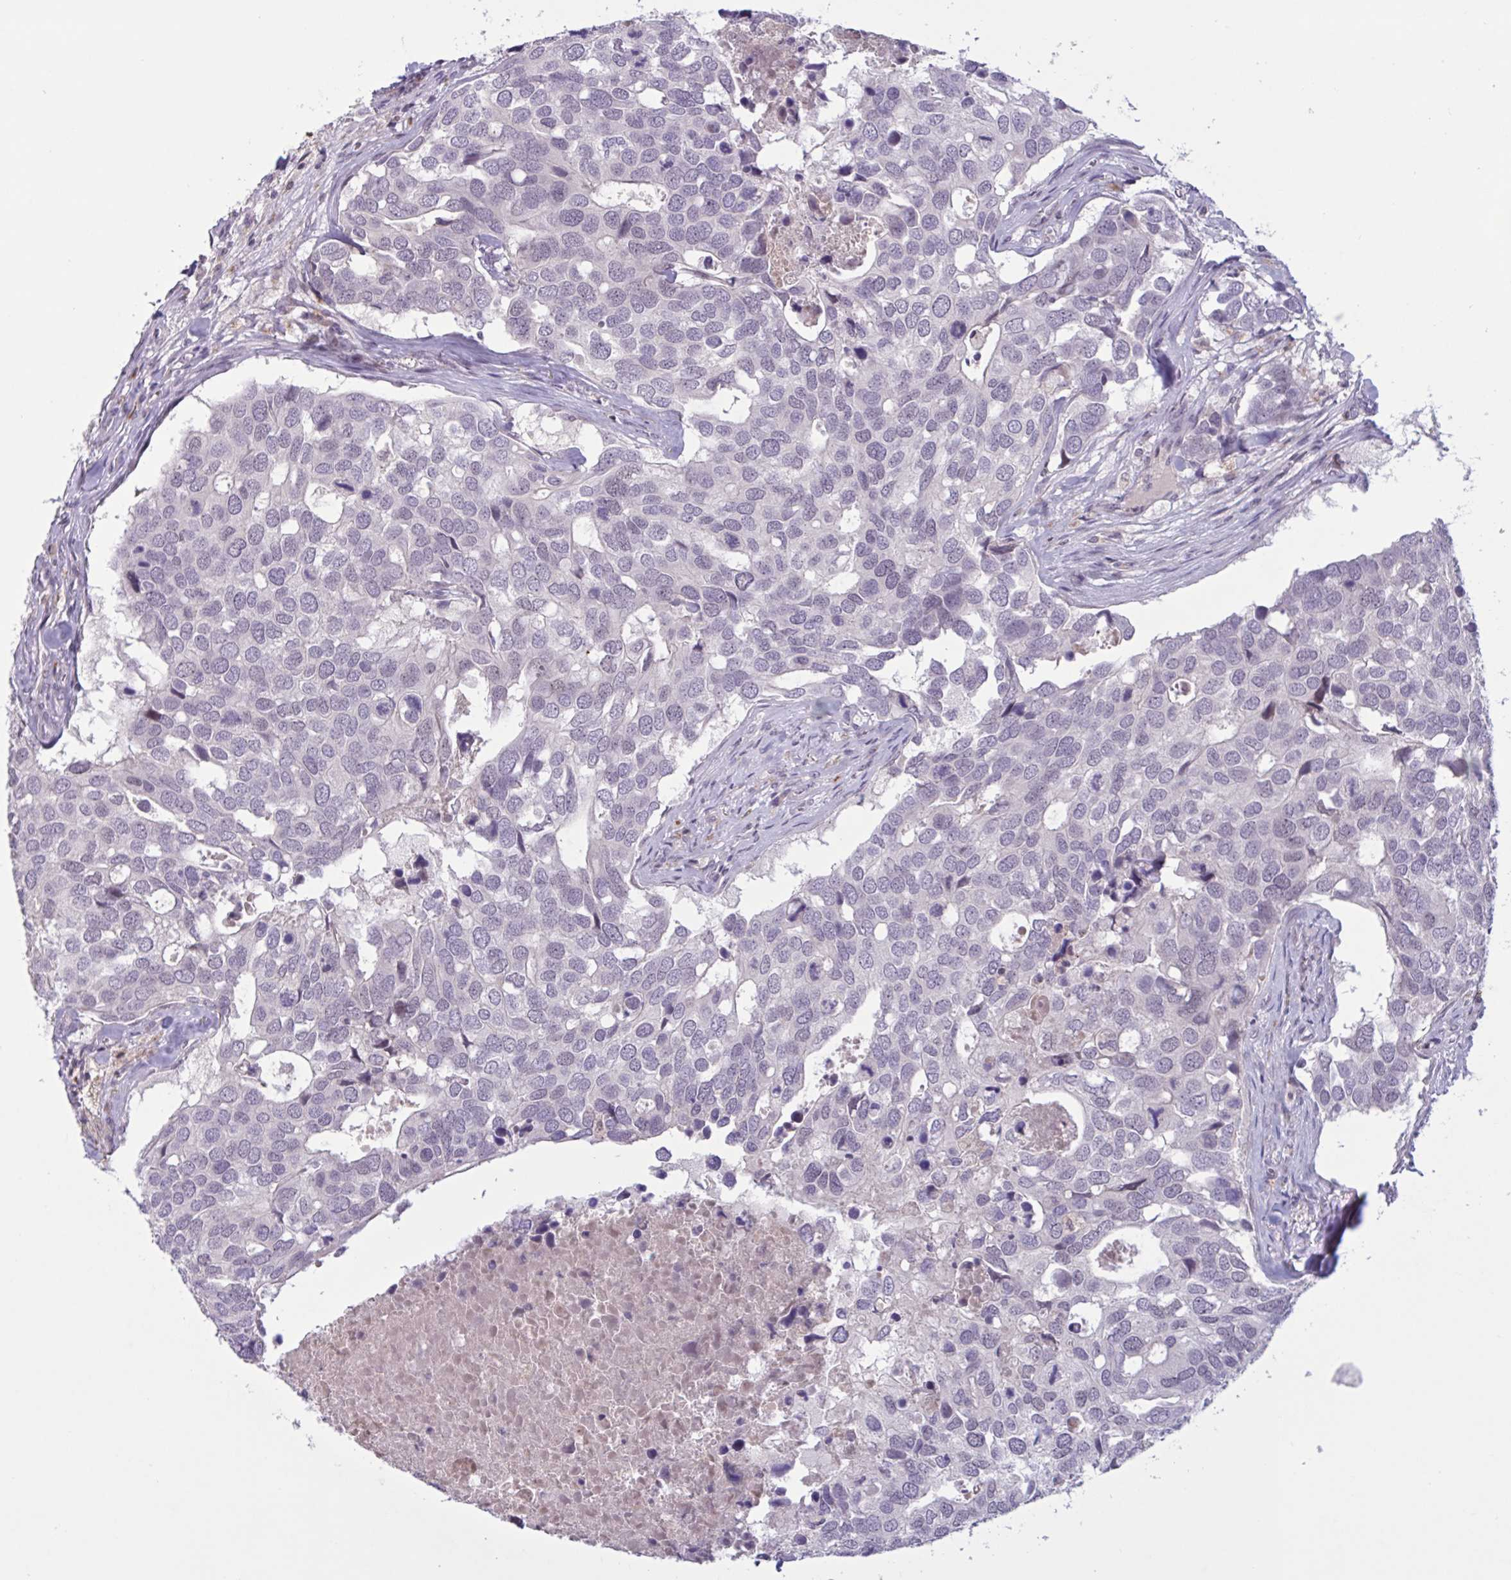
{"staining": {"intensity": "negative", "quantity": "none", "location": "none"}, "tissue": "breast cancer", "cell_type": "Tumor cells", "image_type": "cancer", "snomed": [{"axis": "morphology", "description": "Duct carcinoma"}, {"axis": "topography", "description": "Breast"}], "caption": "A histopathology image of breast invasive ductal carcinoma stained for a protein exhibits no brown staining in tumor cells.", "gene": "RFPL4B", "patient": {"sex": "female", "age": 83}}